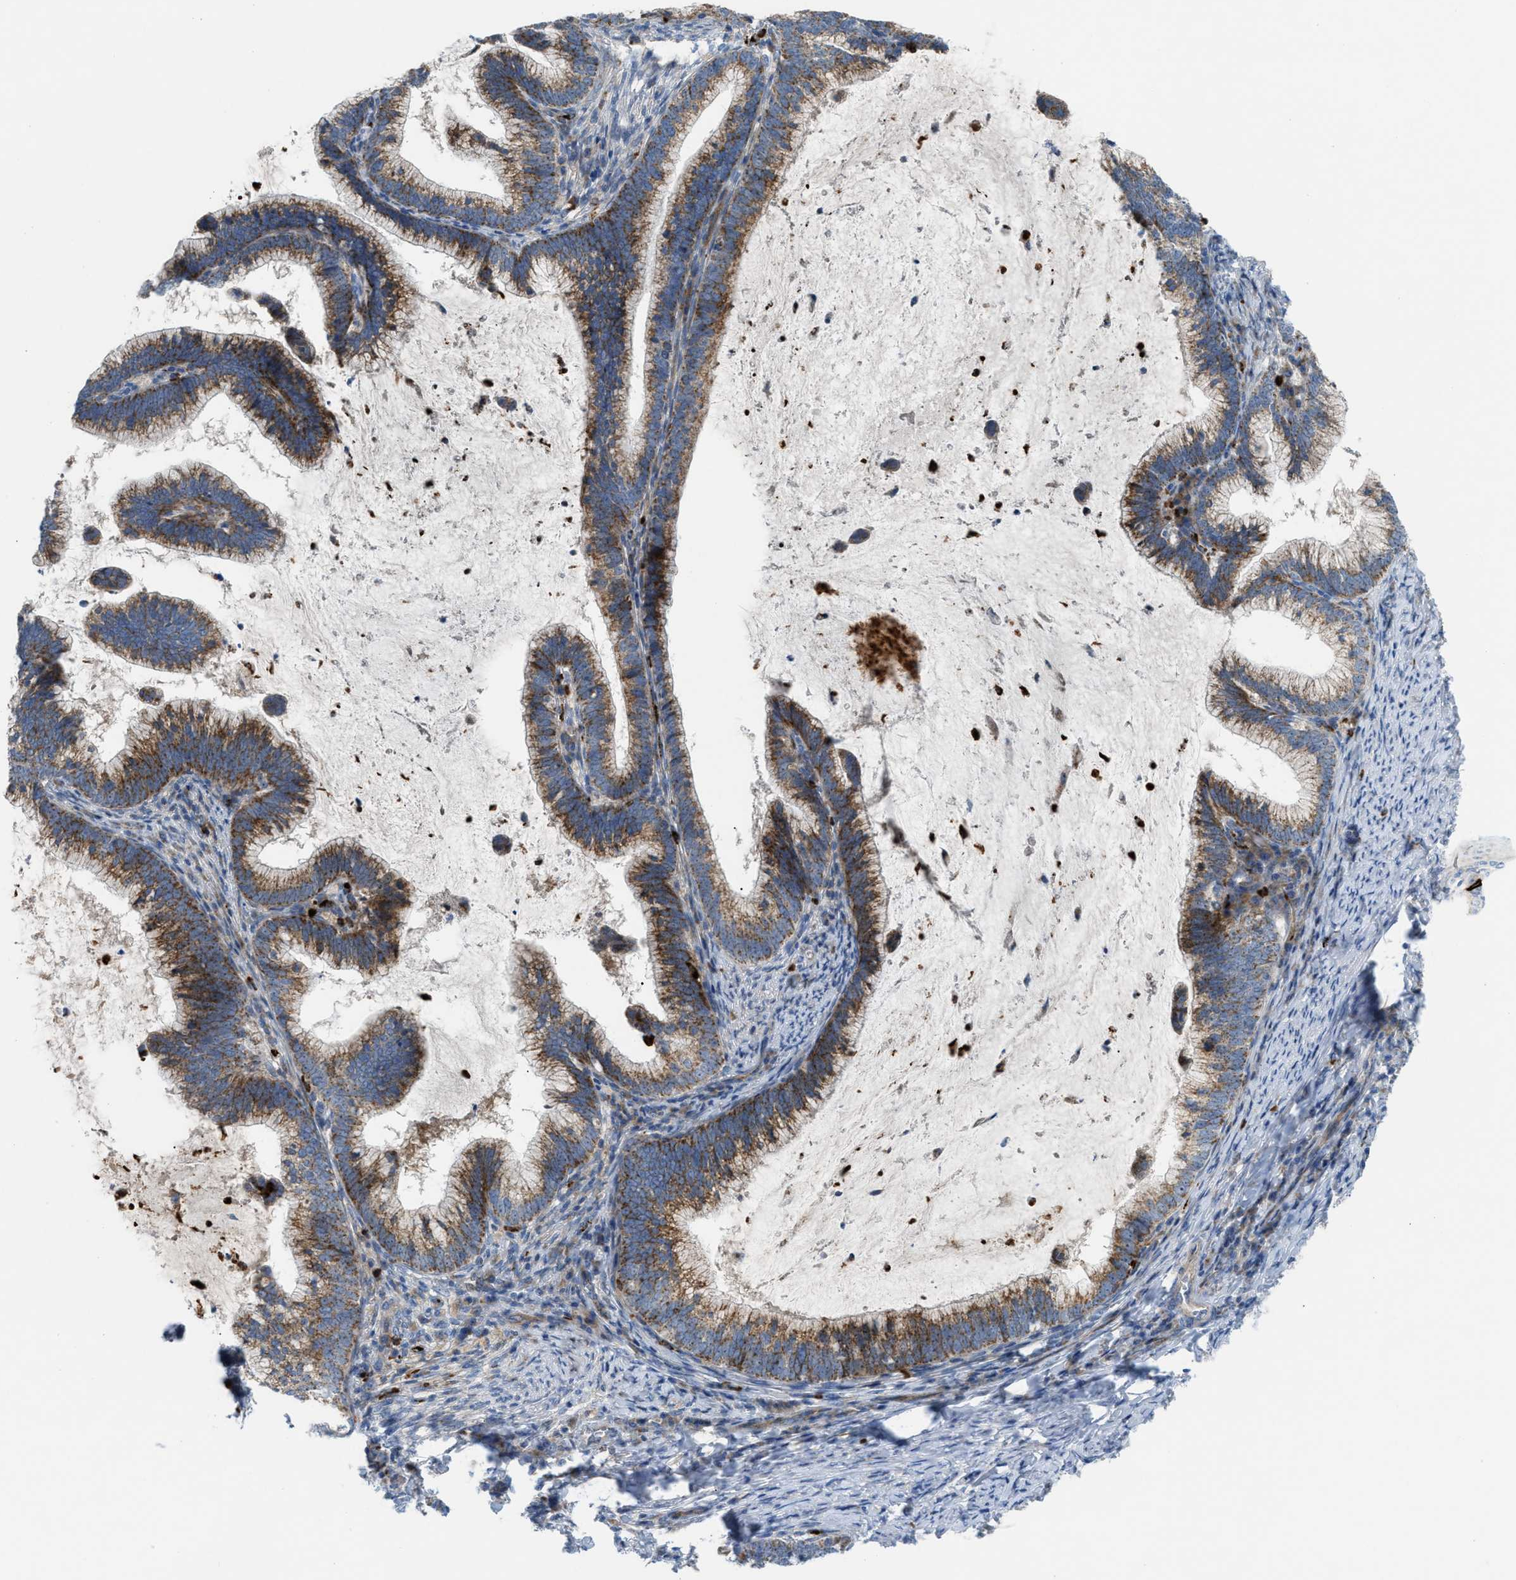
{"staining": {"intensity": "moderate", "quantity": ">75%", "location": "cytoplasmic/membranous"}, "tissue": "cervical cancer", "cell_type": "Tumor cells", "image_type": "cancer", "snomed": [{"axis": "morphology", "description": "Adenocarcinoma, NOS"}, {"axis": "topography", "description": "Cervix"}], "caption": "Tumor cells reveal medium levels of moderate cytoplasmic/membranous positivity in about >75% of cells in cervical cancer. (brown staining indicates protein expression, while blue staining denotes nuclei).", "gene": "TPH1", "patient": {"sex": "female", "age": 36}}